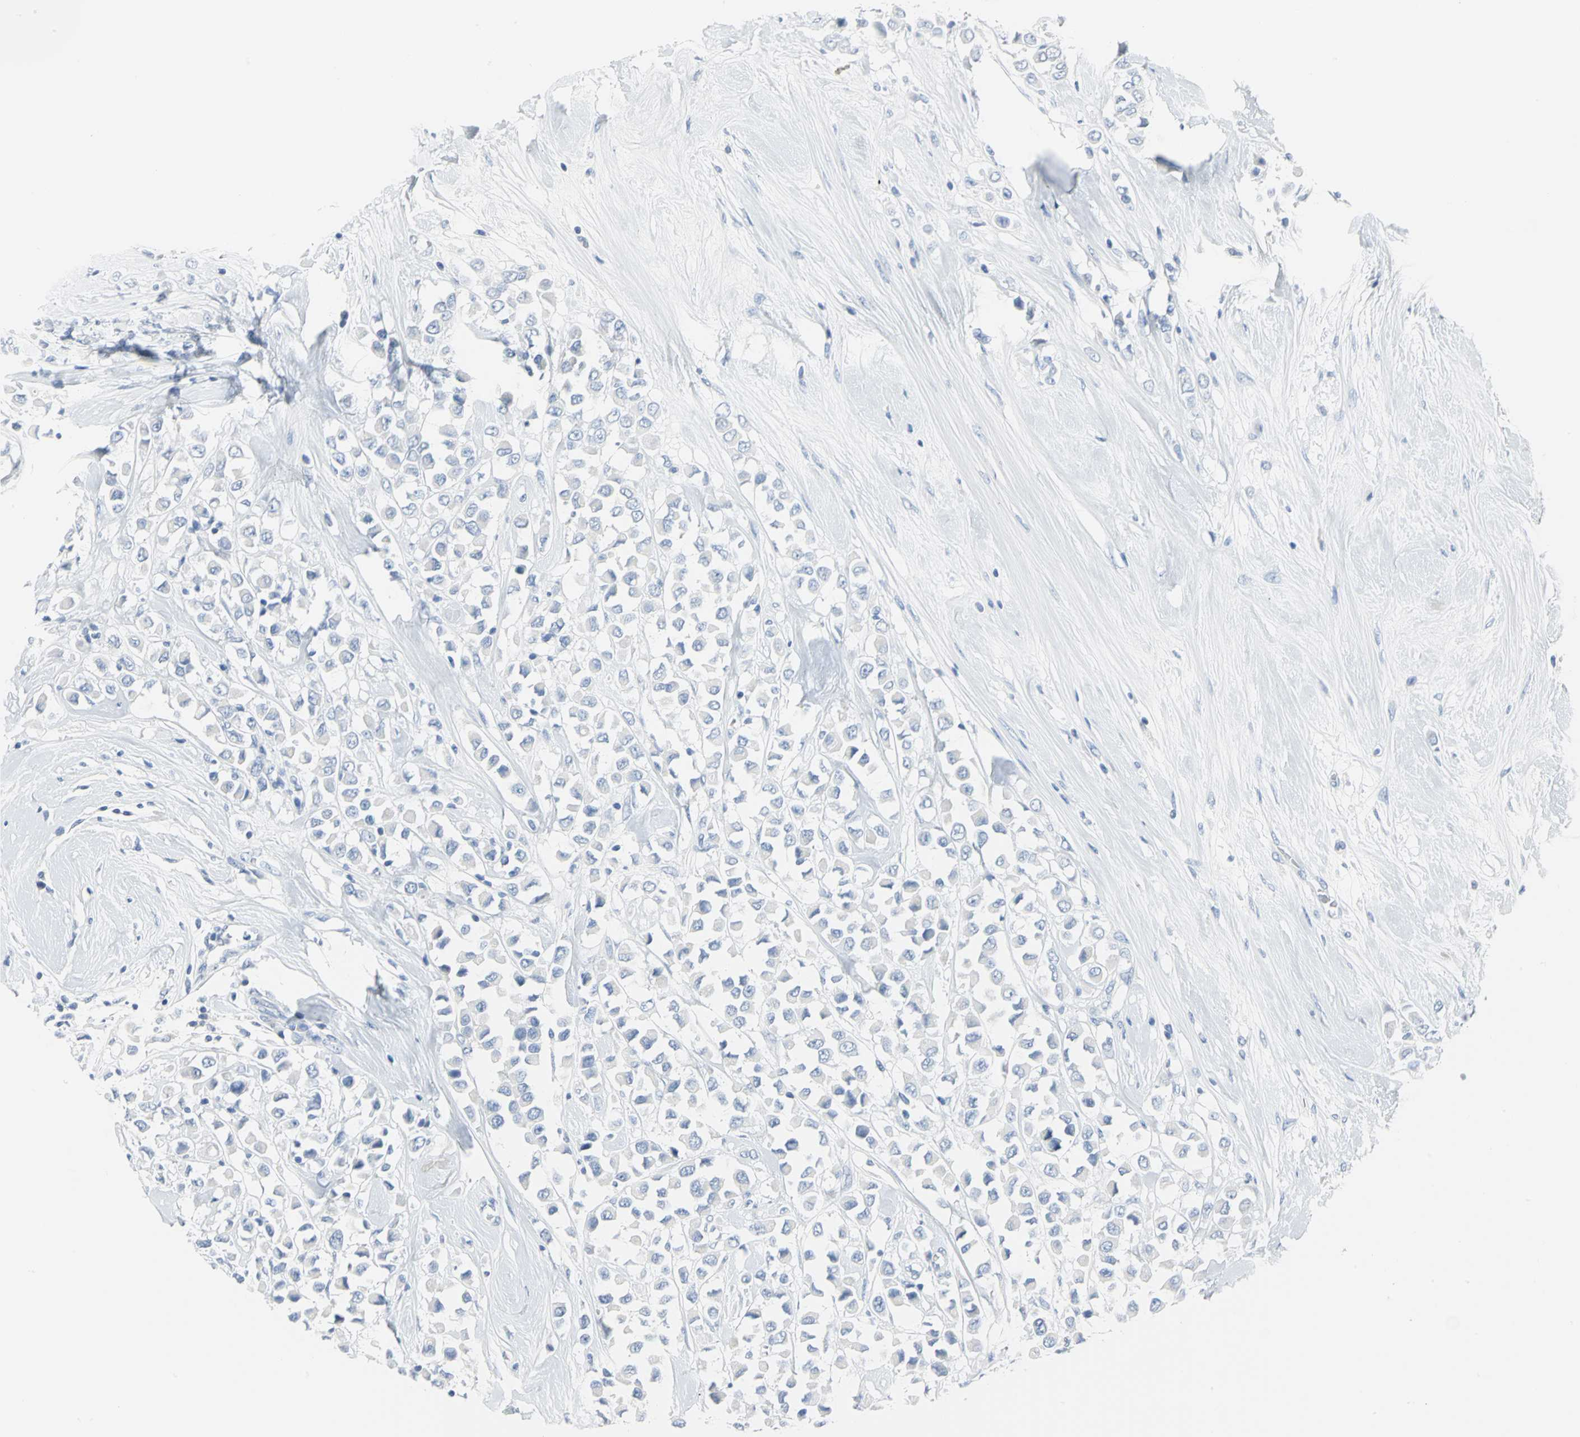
{"staining": {"intensity": "negative", "quantity": "none", "location": "none"}, "tissue": "breast cancer", "cell_type": "Tumor cells", "image_type": "cancer", "snomed": [{"axis": "morphology", "description": "Duct carcinoma"}, {"axis": "topography", "description": "Breast"}], "caption": "Immunohistochemistry (IHC) of human breast cancer displays no expression in tumor cells.", "gene": "CA3", "patient": {"sex": "female", "age": 61}}